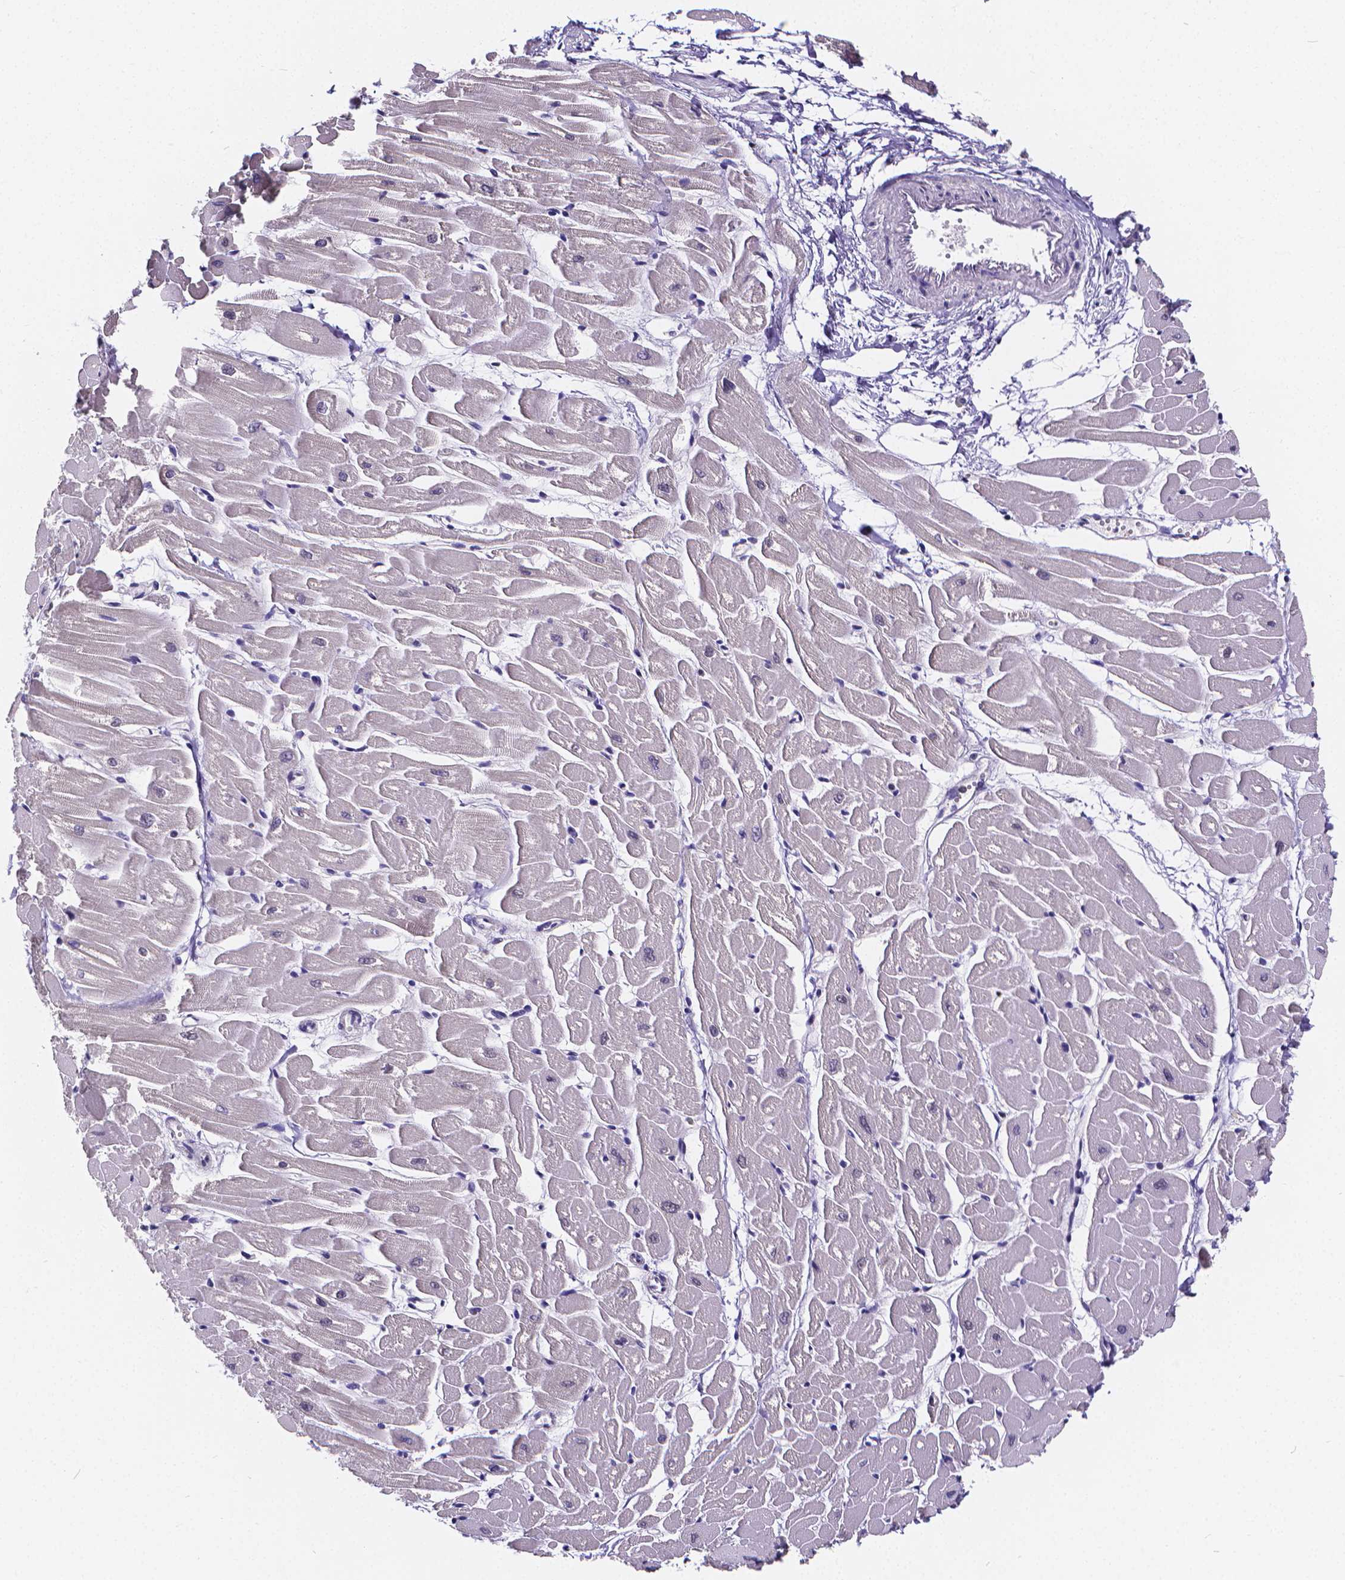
{"staining": {"intensity": "negative", "quantity": "none", "location": "none"}, "tissue": "heart muscle", "cell_type": "Cardiomyocytes", "image_type": "normal", "snomed": [{"axis": "morphology", "description": "Normal tissue, NOS"}, {"axis": "topography", "description": "Heart"}], "caption": "IHC micrograph of normal heart muscle: human heart muscle stained with DAB reveals no significant protein expression in cardiomyocytes.", "gene": "GLRB", "patient": {"sex": "male", "age": 57}}